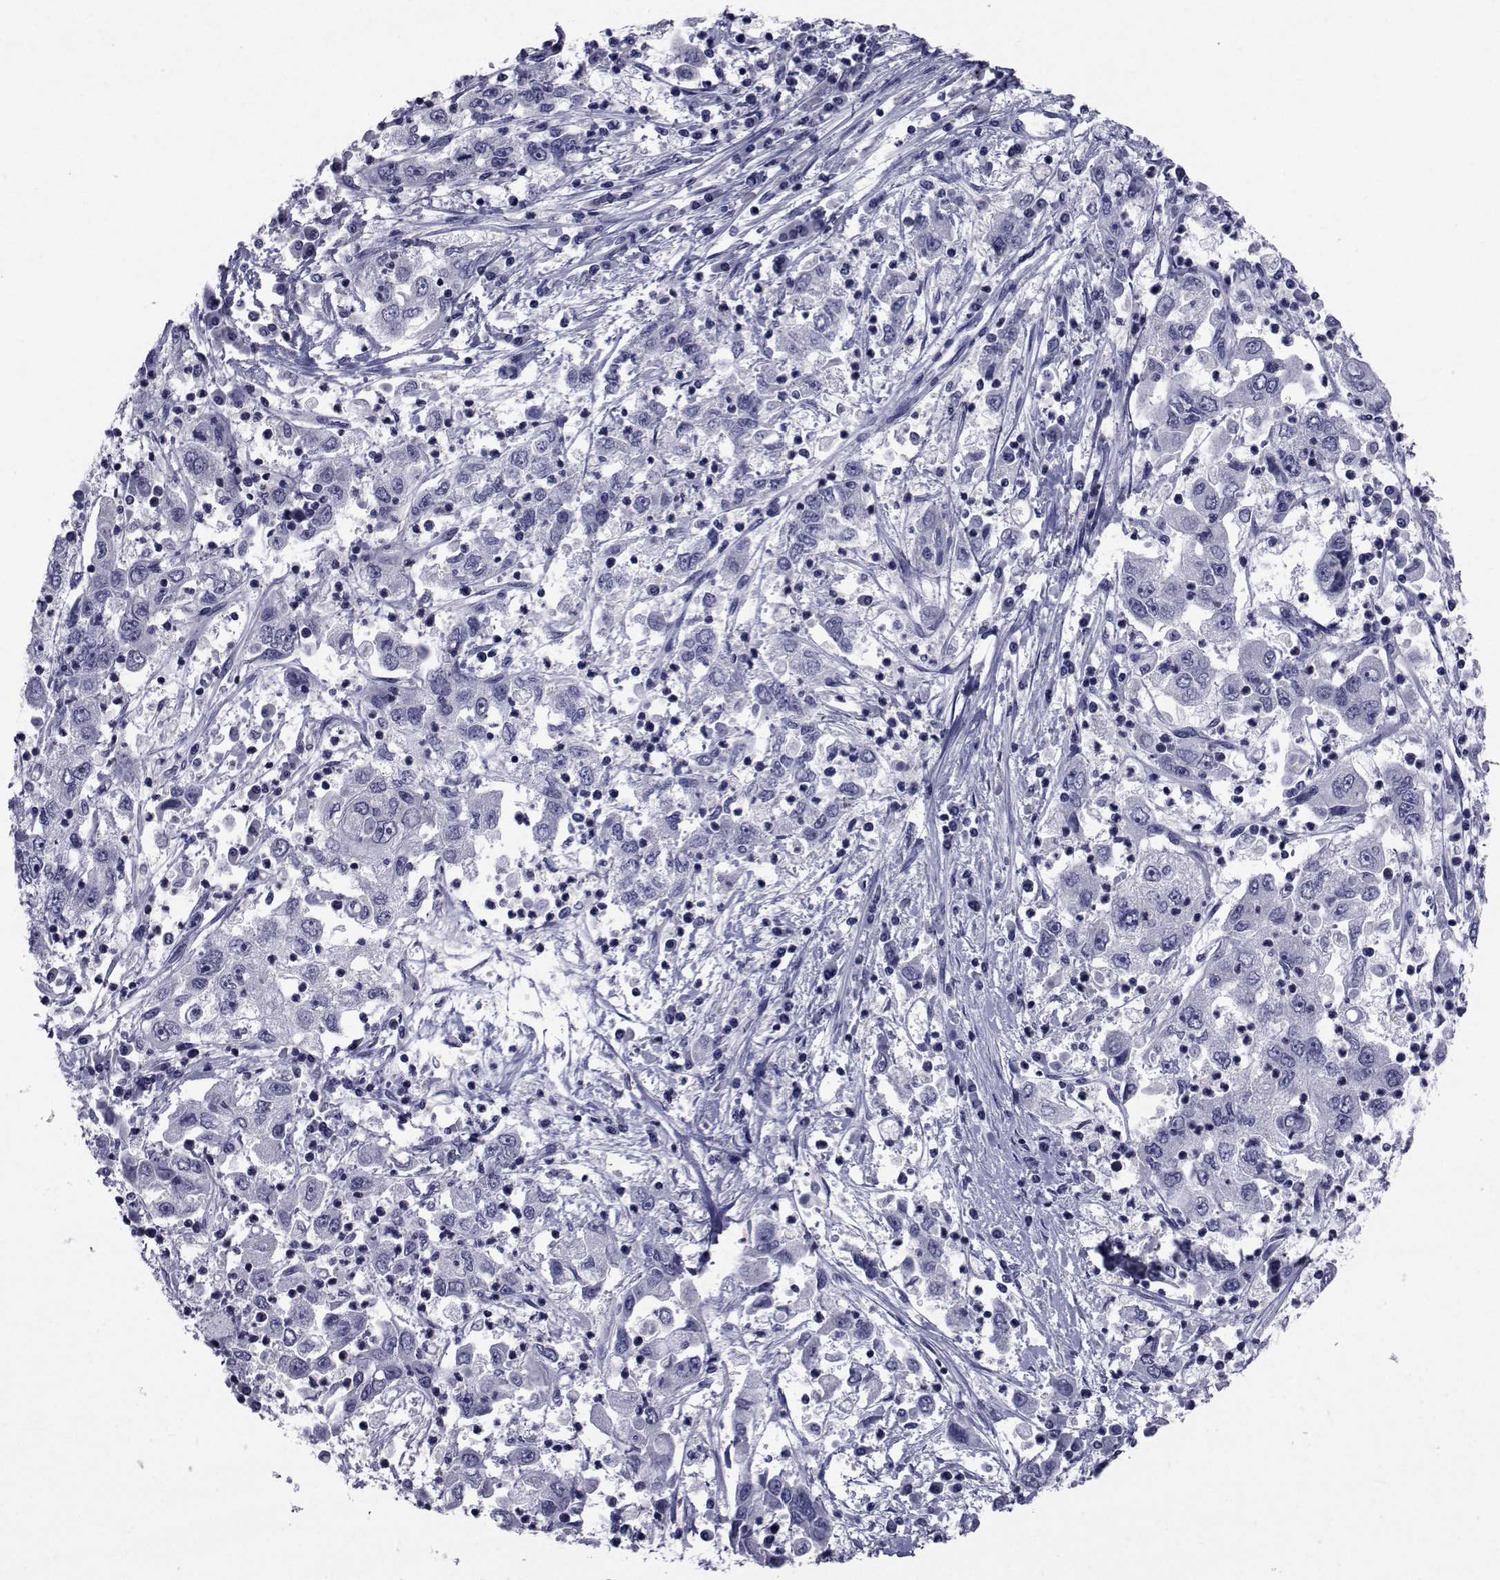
{"staining": {"intensity": "negative", "quantity": "none", "location": "none"}, "tissue": "cervical cancer", "cell_type": "Tumor cells", "image_type": "cancer", "snomed": [{"axis": "morphology", "description": "Squamous cell carcinoma, NOS"}, {"axis": "topography", "description": "Cervix"}], "caption": "This is an immunohistochemistry (IHC) photomicrograph of human cervical cancer. There is no expression in tumor cells.", "gene": "SEMA5B", "patient": {"sex": "female", "age": 36}}